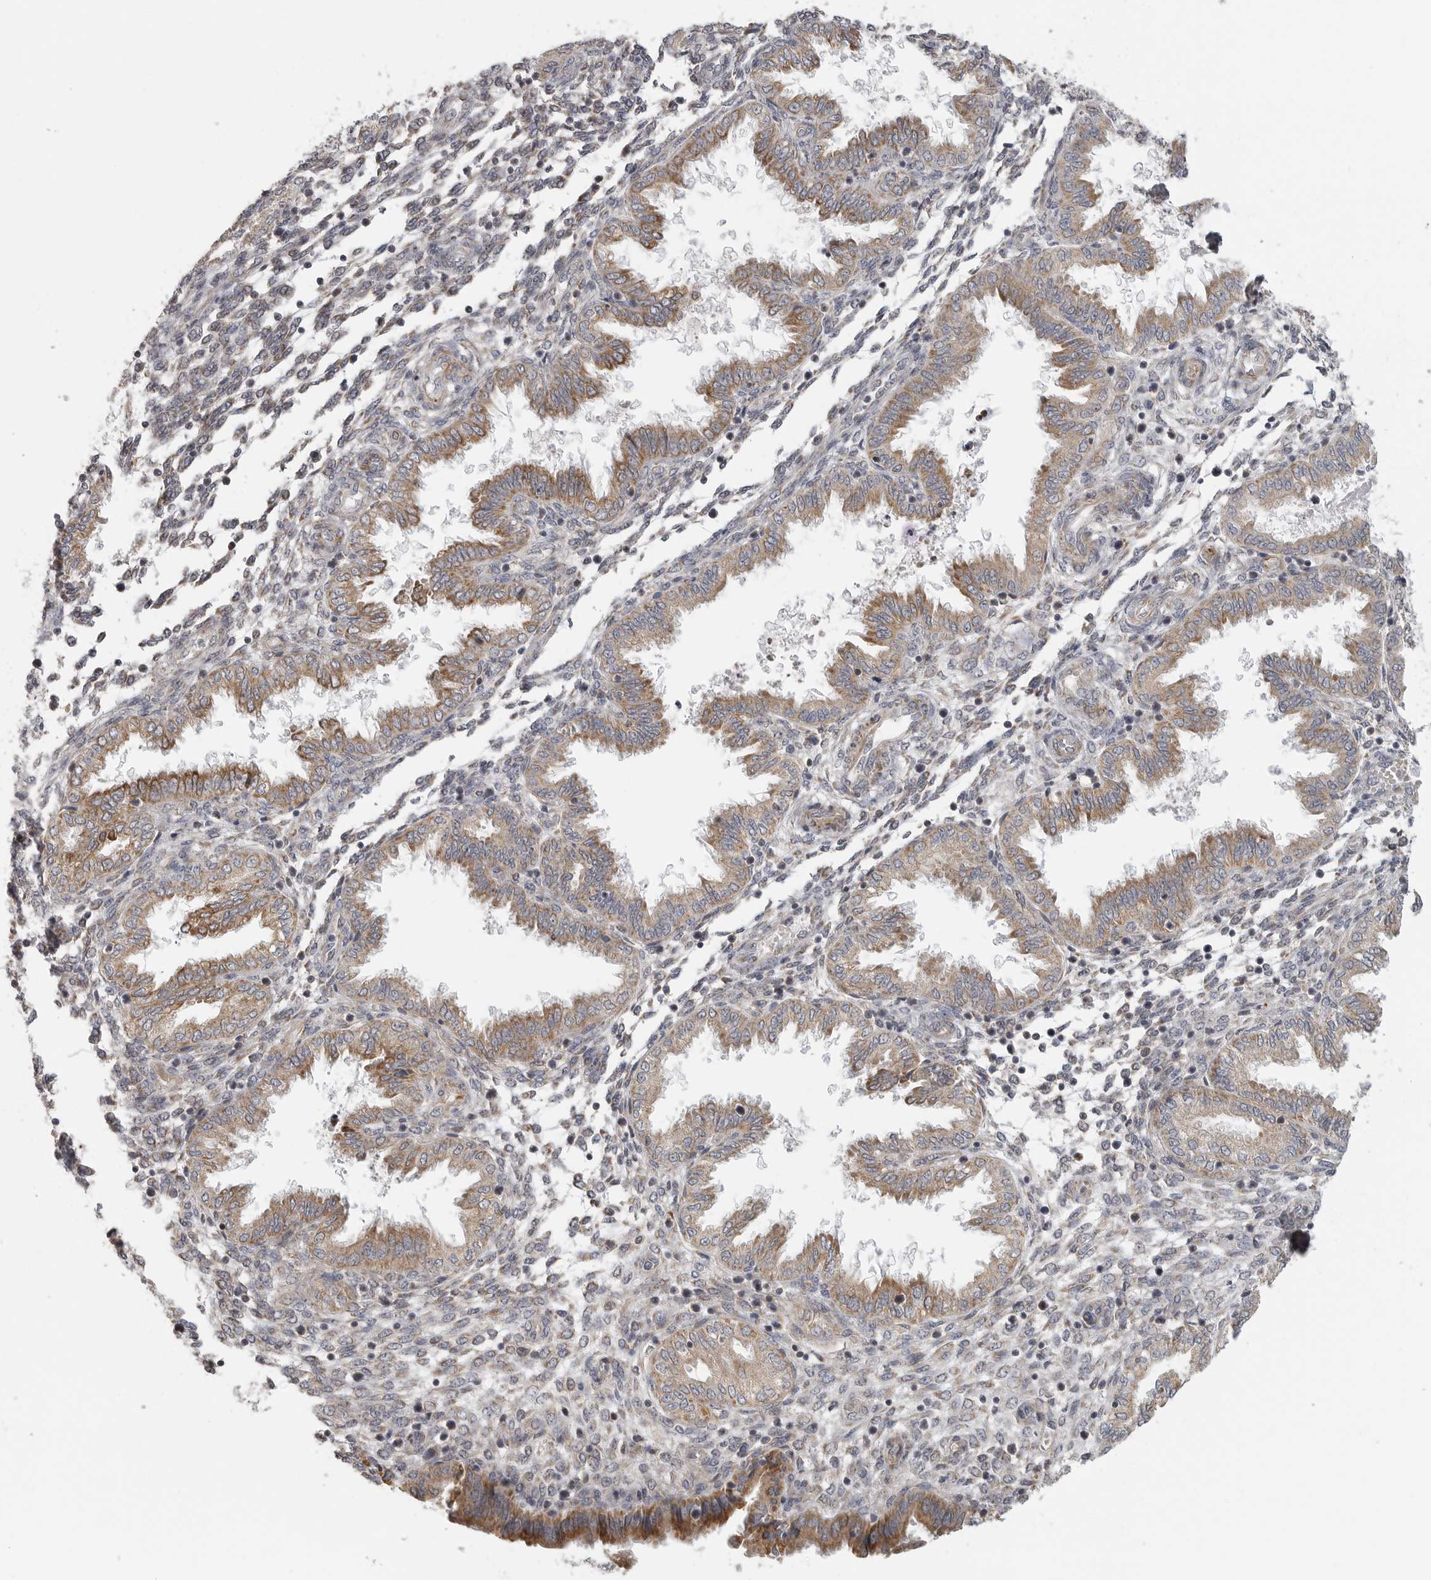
{"staining": {"intensity": "weak", "quantity": "<25%", "location": "cytoplasmic/membranous"}, "tissue": "endometrium", "cell_type": "Cells in endometrial stroma", "image_type": "normal", "snomed": [{"axis": "morphology", "description": "Normal tissue, NOS"}, {"axis": "topography", "description": "Endometrium"}], "caption": "Immunohistochemistry (IHC) histopathology image of unremarkable human endometrium stained for a protein (brown), which displays no expression in cells in endometrial stroma.", "gene": "RXFP3", "patient": {"sex": "female", "age": 33}}